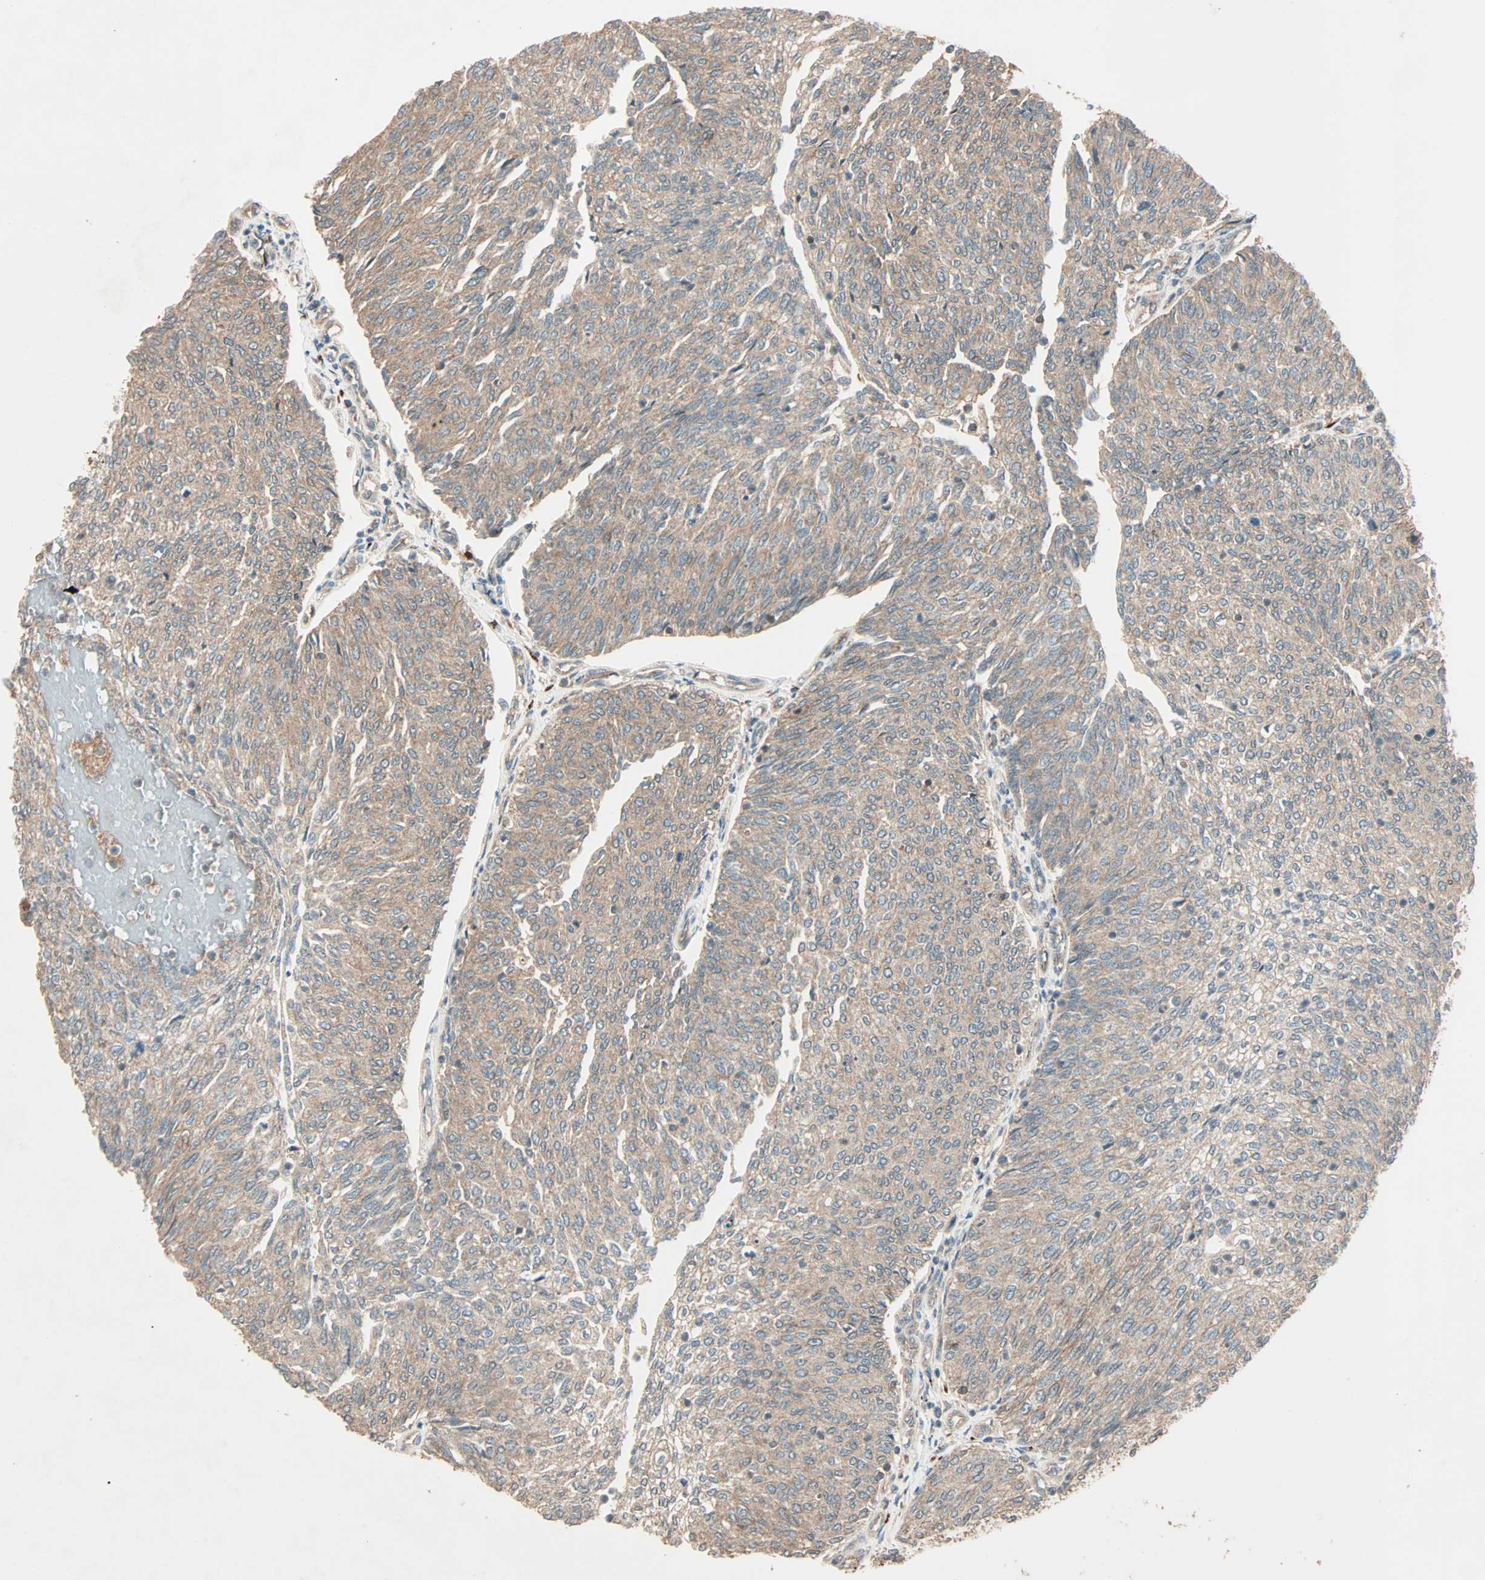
{"staining": {"intensity": "weak", "quantity": ">75%", "location": "cytoplasmic/membranous"}, "tissue": "urothelial cancer", "cell_type": "Tumor cells", "image_type": "cancer", "snomed": [{"axis": "morphology", "description": "Urothelial carcinoma, Low grade"}, {"axis": "topography", "description": "Urinary bladder"}], "caption": "Weak cytoplasmic/membranous staining is appreciated in approximately >75% of tumor cells in urothelial cancer. (IHC, brightfield microscopy, high magnification).", "gene": "MAP3K21", "patient": {"sex": "female", "age": 79}}